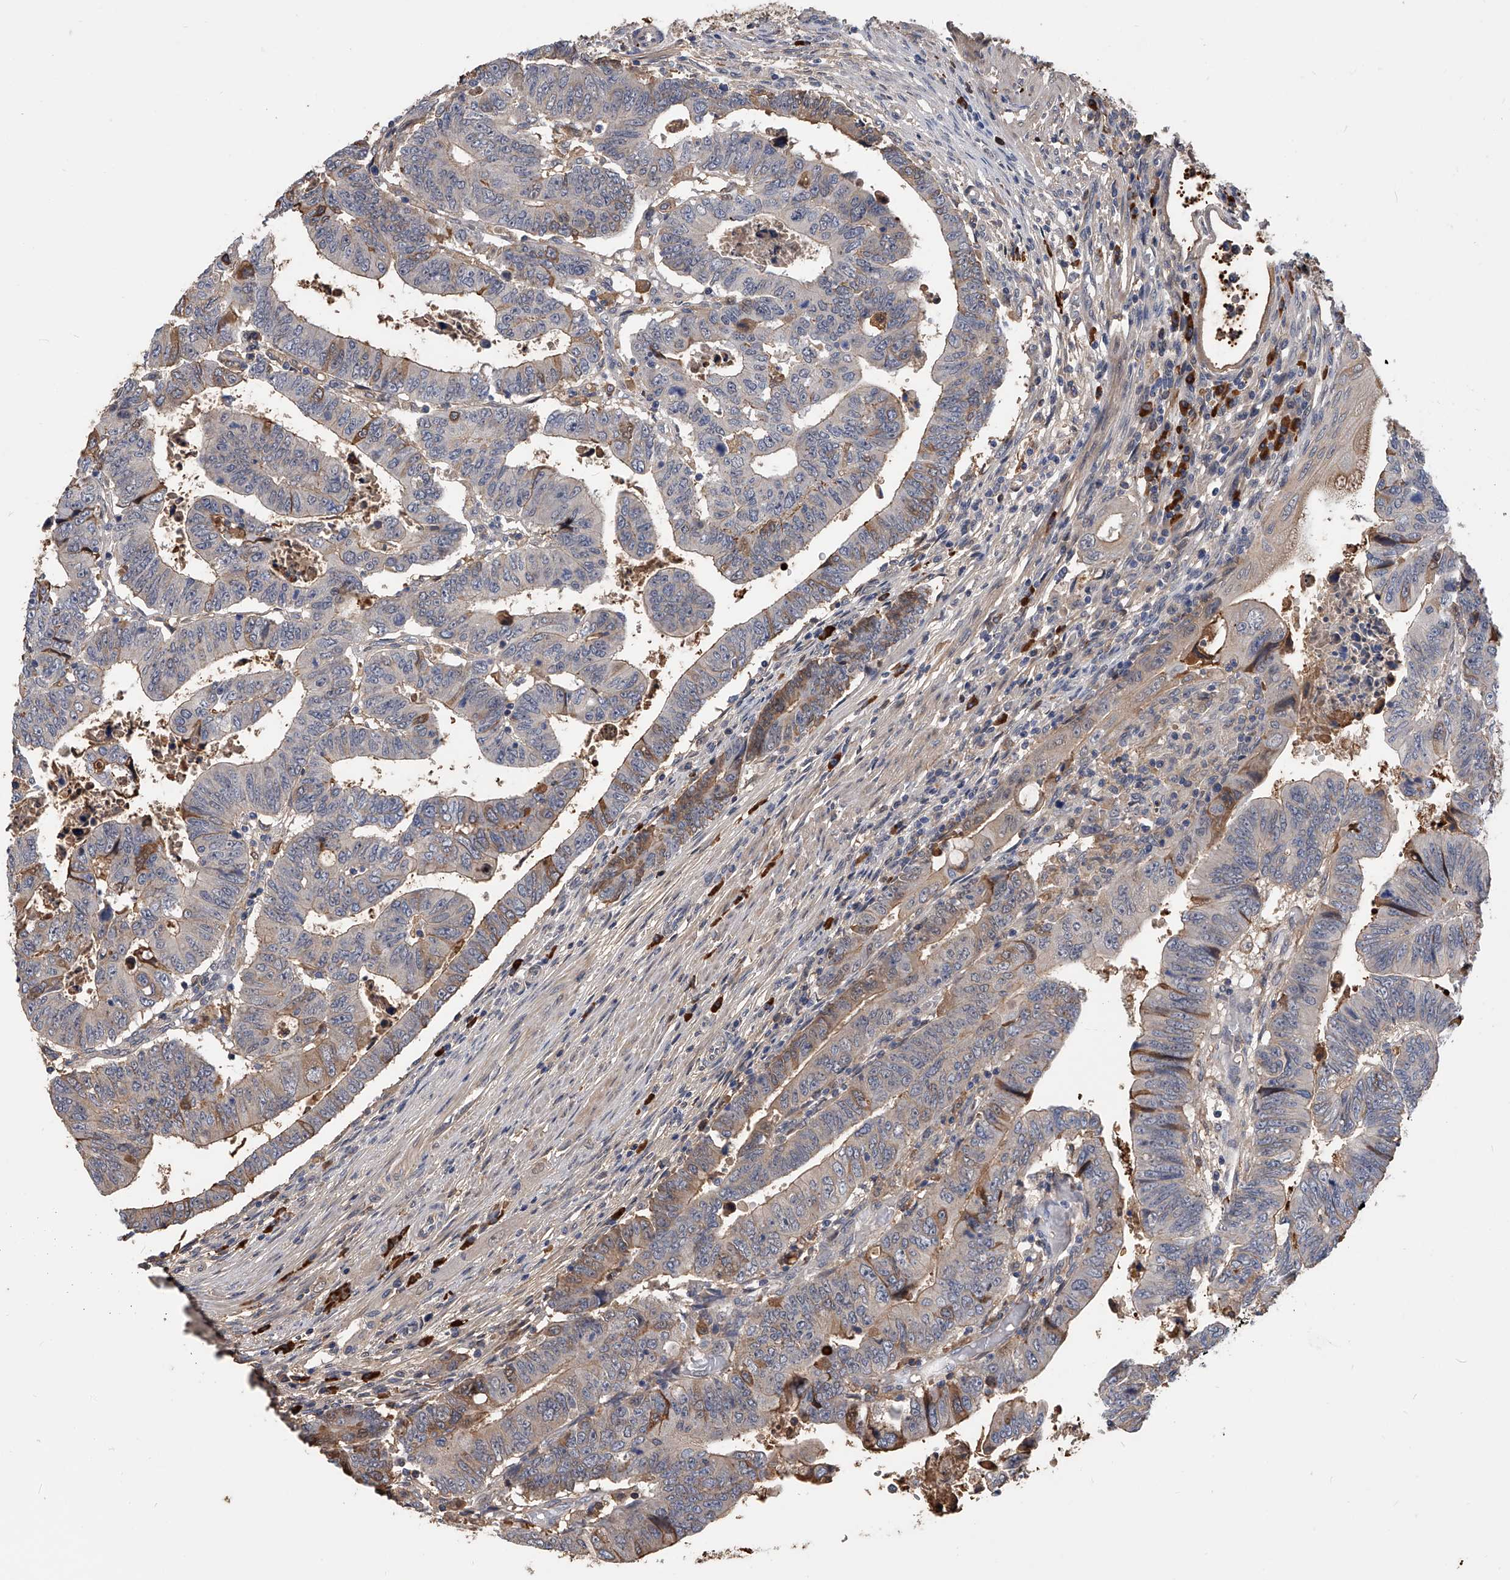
{"staining": {"intensity": "moderate", "quantity": "<25%", "location": "cytoplasmic/membranous"}, "tissue": "colorectal cancer", "cell_type": "Tumor cells", "image_type": "cancer", "snomed": [{"axis": "morphology", "description": "Normal tissue, NOS"}, {"axis": "morphology", "description": "Adenocarcinoma, NOS"}, {"axis": "topography", "description": "Rectum"}], "caption": "The histopathology image reveals immunohistochemical staining of adenocarcinoma (colorectal). There is moderate cytoplasmic/membranous staining is present in approximately <25% of tumor cells. The staining was performed using DAB (3,3'-diaminobenzidine), with brown indicating positive protein expression. Nuclei are stained blue with hematoxylin.", "gene": "ZNF25", "patient": {"sex": "female", "age": 65}}